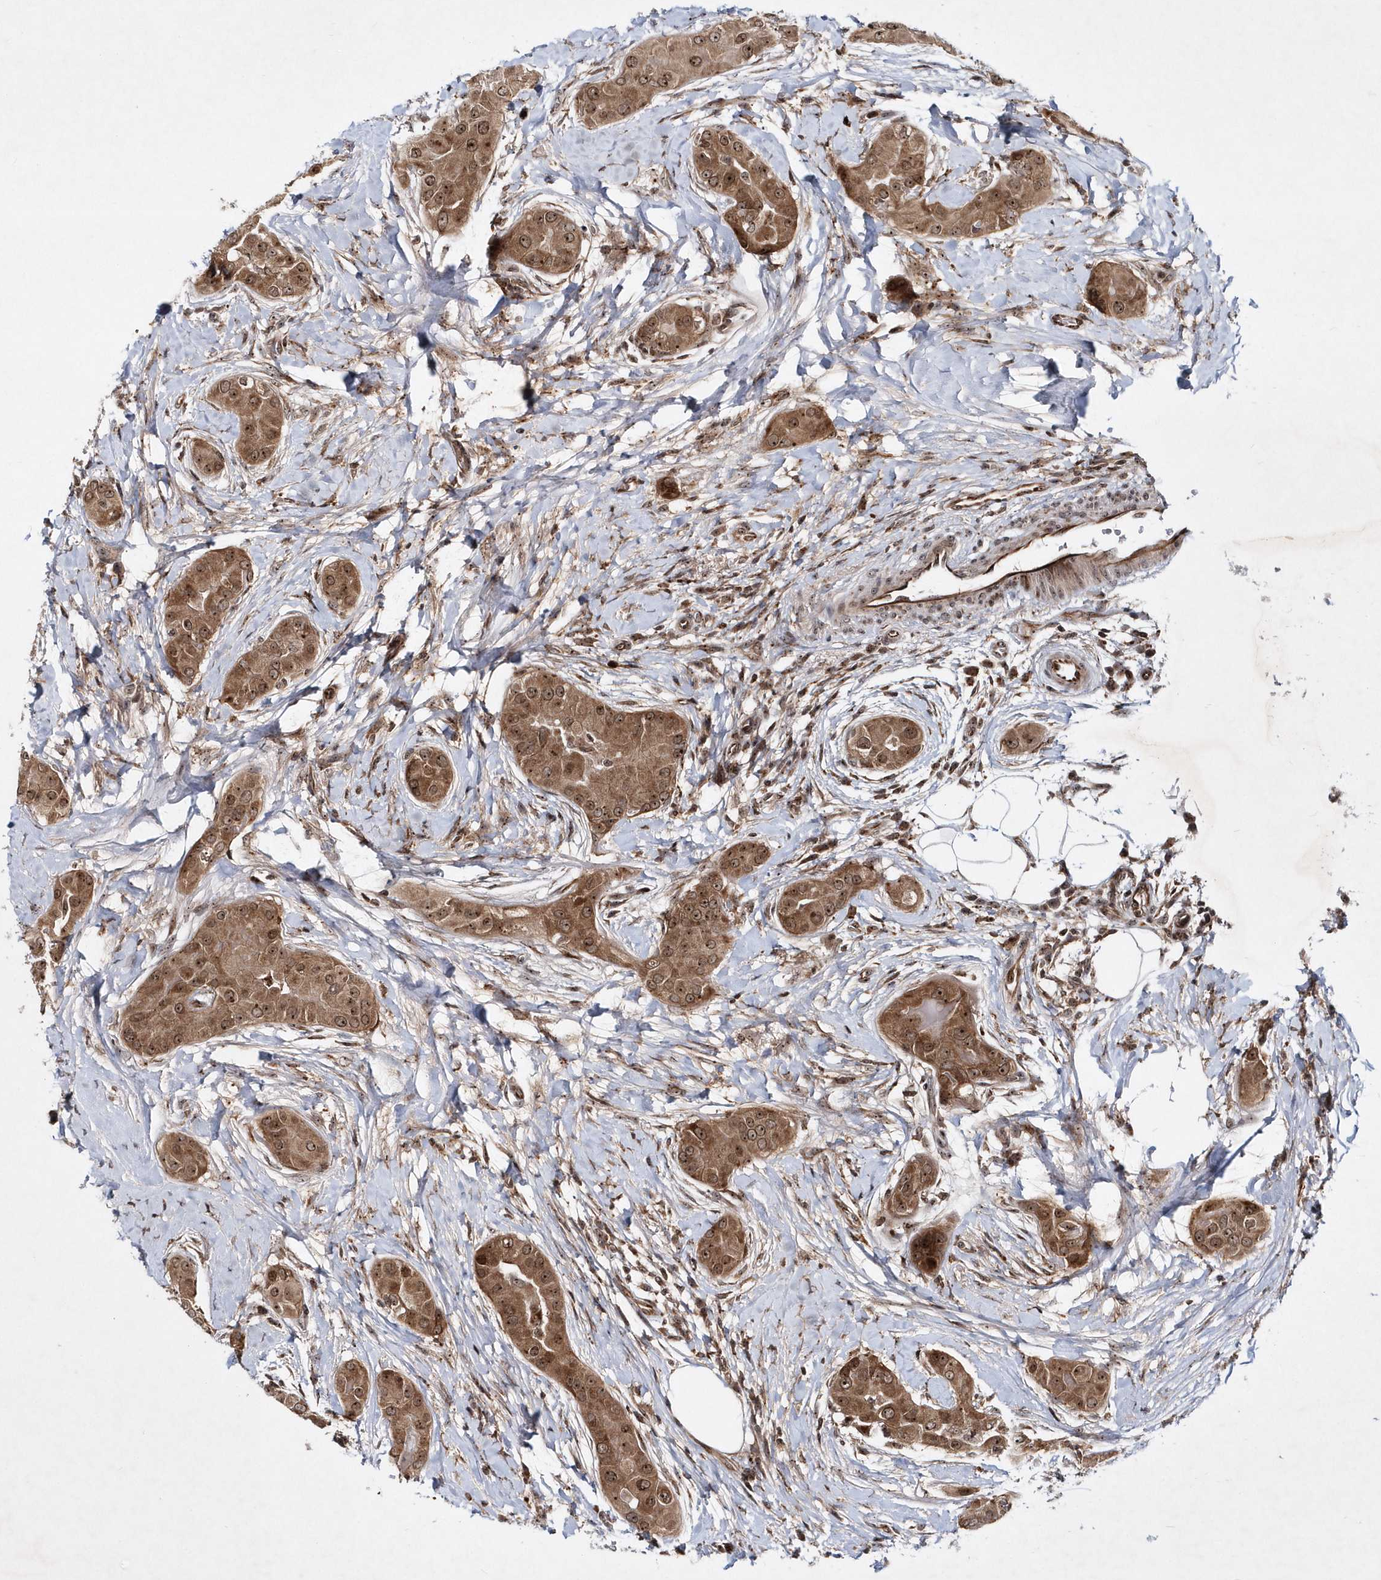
{"staining": {"intensity": "moderate", "quantity": ">75%", "location": "cytoplasmic/membranous,nuclear"}, "tissue": "thyroid cancer", "cell_type": "Tumor cells", "image_type": "cancer", "snomed": [{"axis": "morphology", "description": "Papillary adenocarcinoma, NOS"}, {"axis": "topography", "description": "Thyroid gland"}], "caption": "IHC of thyroid cancer demonstrates medium levels of moderate cytoplasmic/membranous and nuclear positivity in about >75% of tumor cells. IHC stains the protein of interest in brown and the nuclei are stained blue.", "gene": "SOWAHB", "patient": {"sex": "male", "age": 33}}